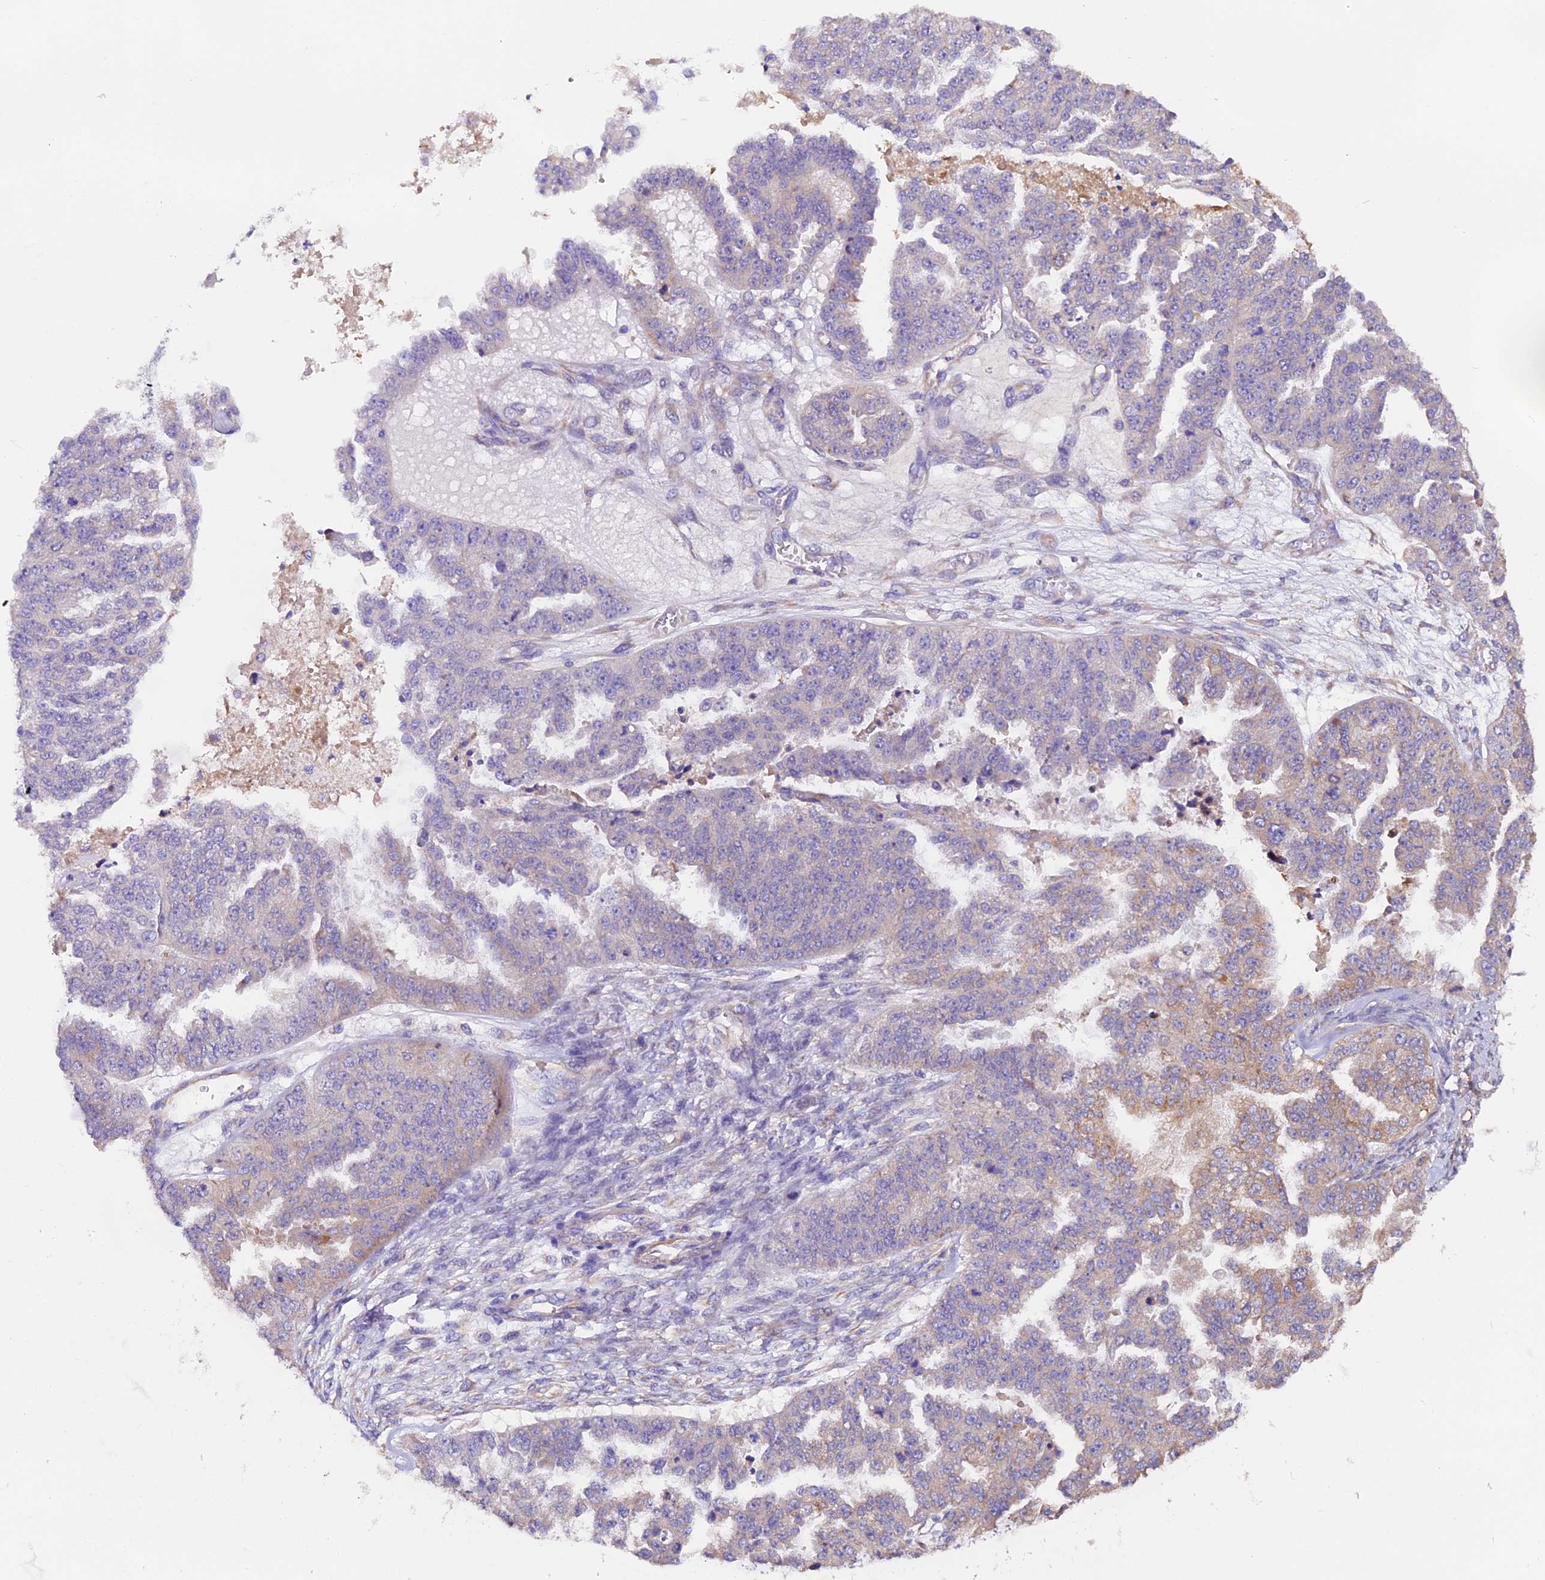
{"staining": {"intensity": "negative", "quantity": "none", "location": "none"}, "tissue": "ovarian cancer", "cell_type": "Tumor cells", "image_type": "cancer", "snomed": [{"axis": "morphology", "description": "Cystadenocarcinoma, serous, NOS"}, {"axis": "topography", "description": "Ovary"}], "caption": "Human ovarian cancer stained for a protein using IHC exhibits no positivity in tumor cells.", "gene": "CLN5", "patient": {"sex": "female", "age": 58}}